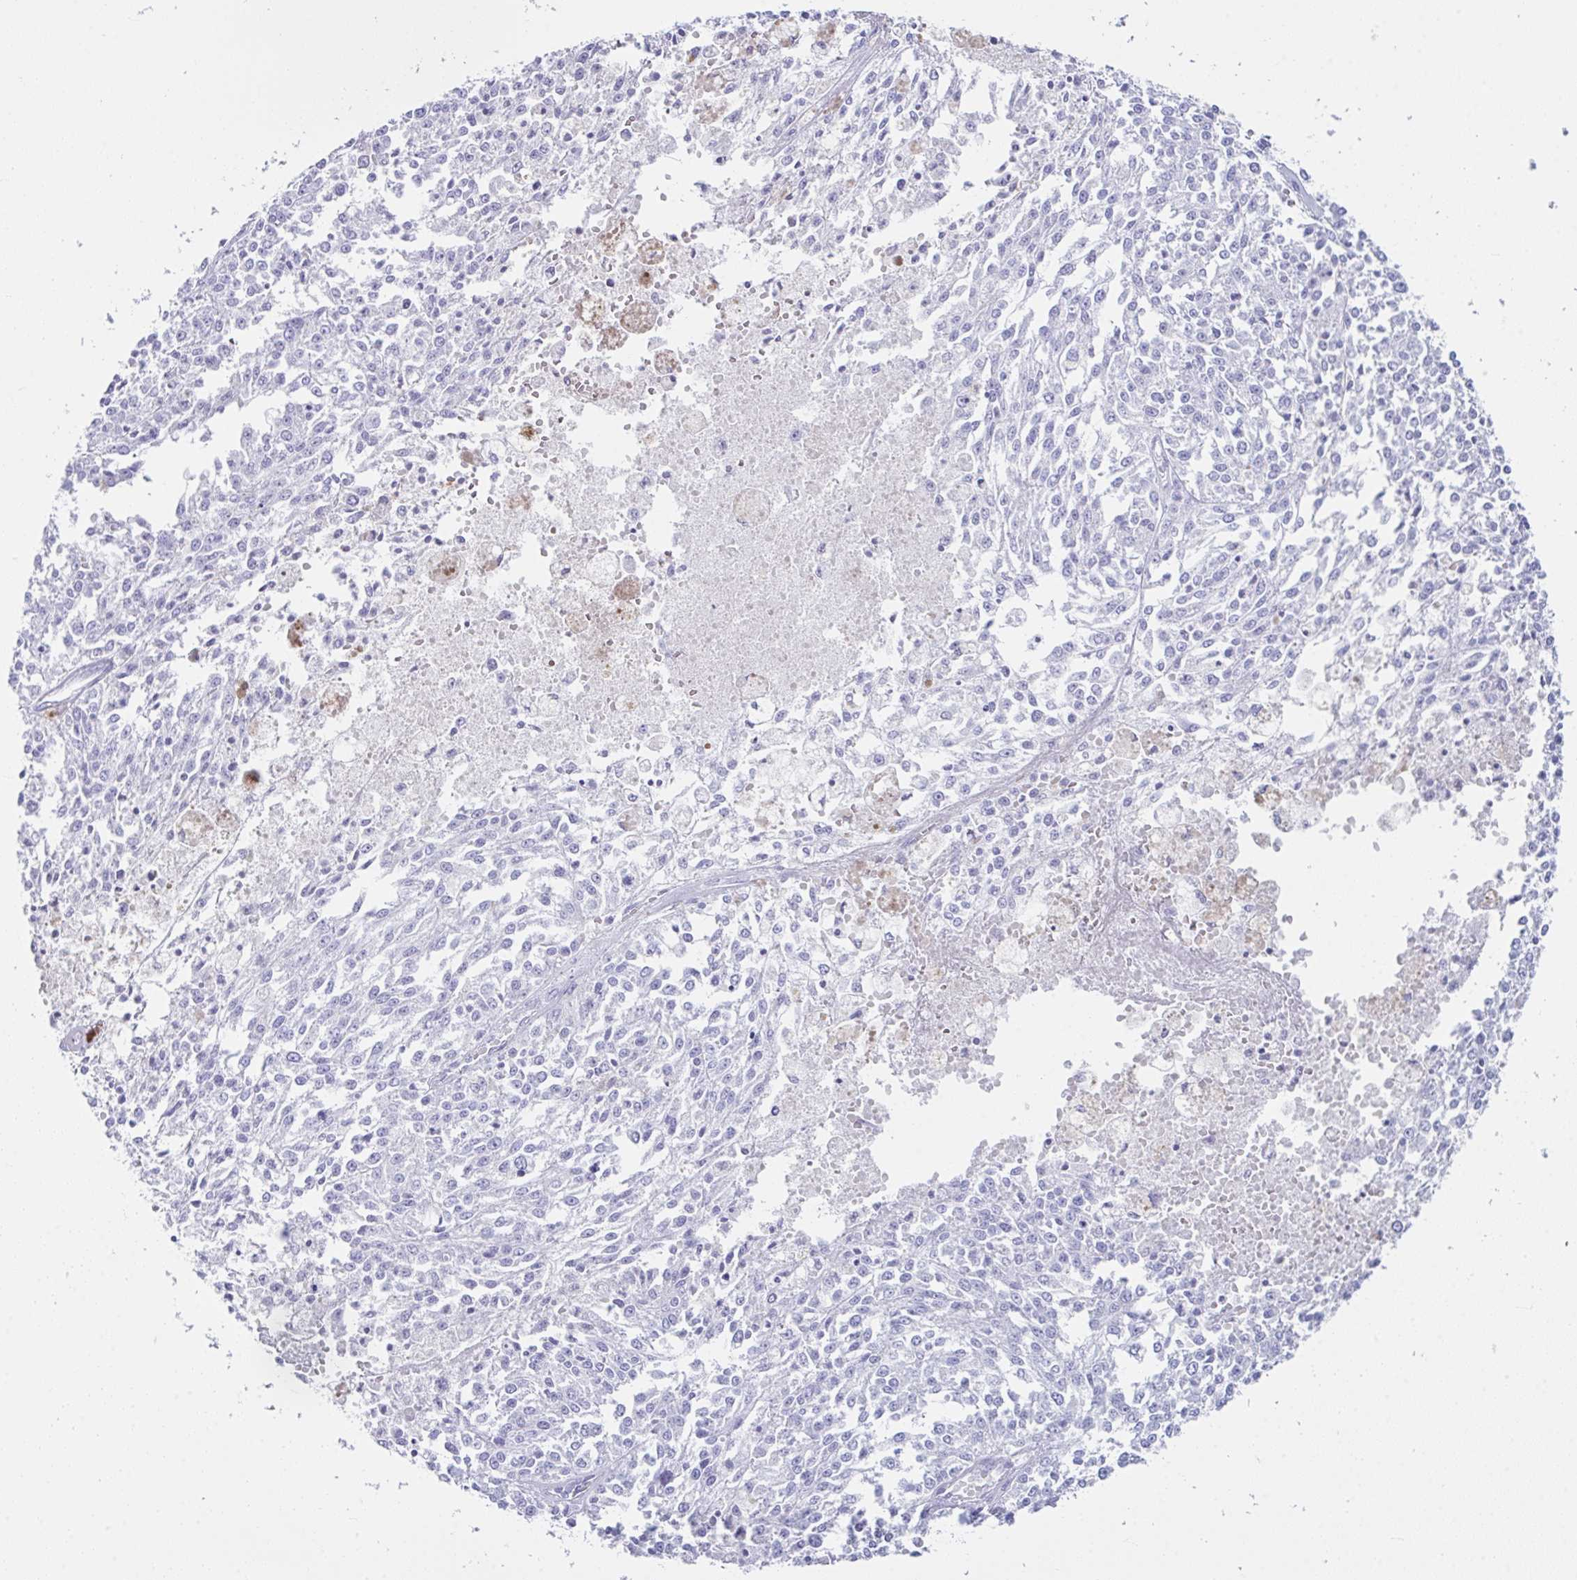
{"staining": {"intensity": "negative", "quantity": "none", "location": "none"}, "tissue": "melanoma", "cell_type": "Tumor cells", "image_type": "cancer", "snomed": [{"axis": "morphology", "description": "Malignant melanoma, NOS"}, {"axis": "topography", "description": "Skin"}], "caption": "This photomicrograph is of melanoma stained with IHC to label a protein in brown with the nuclei are counter-stained blue. There is no expression in tumor cells.", "gene": "LGALS4", "patient": {"sex": "female", "age": 64}}